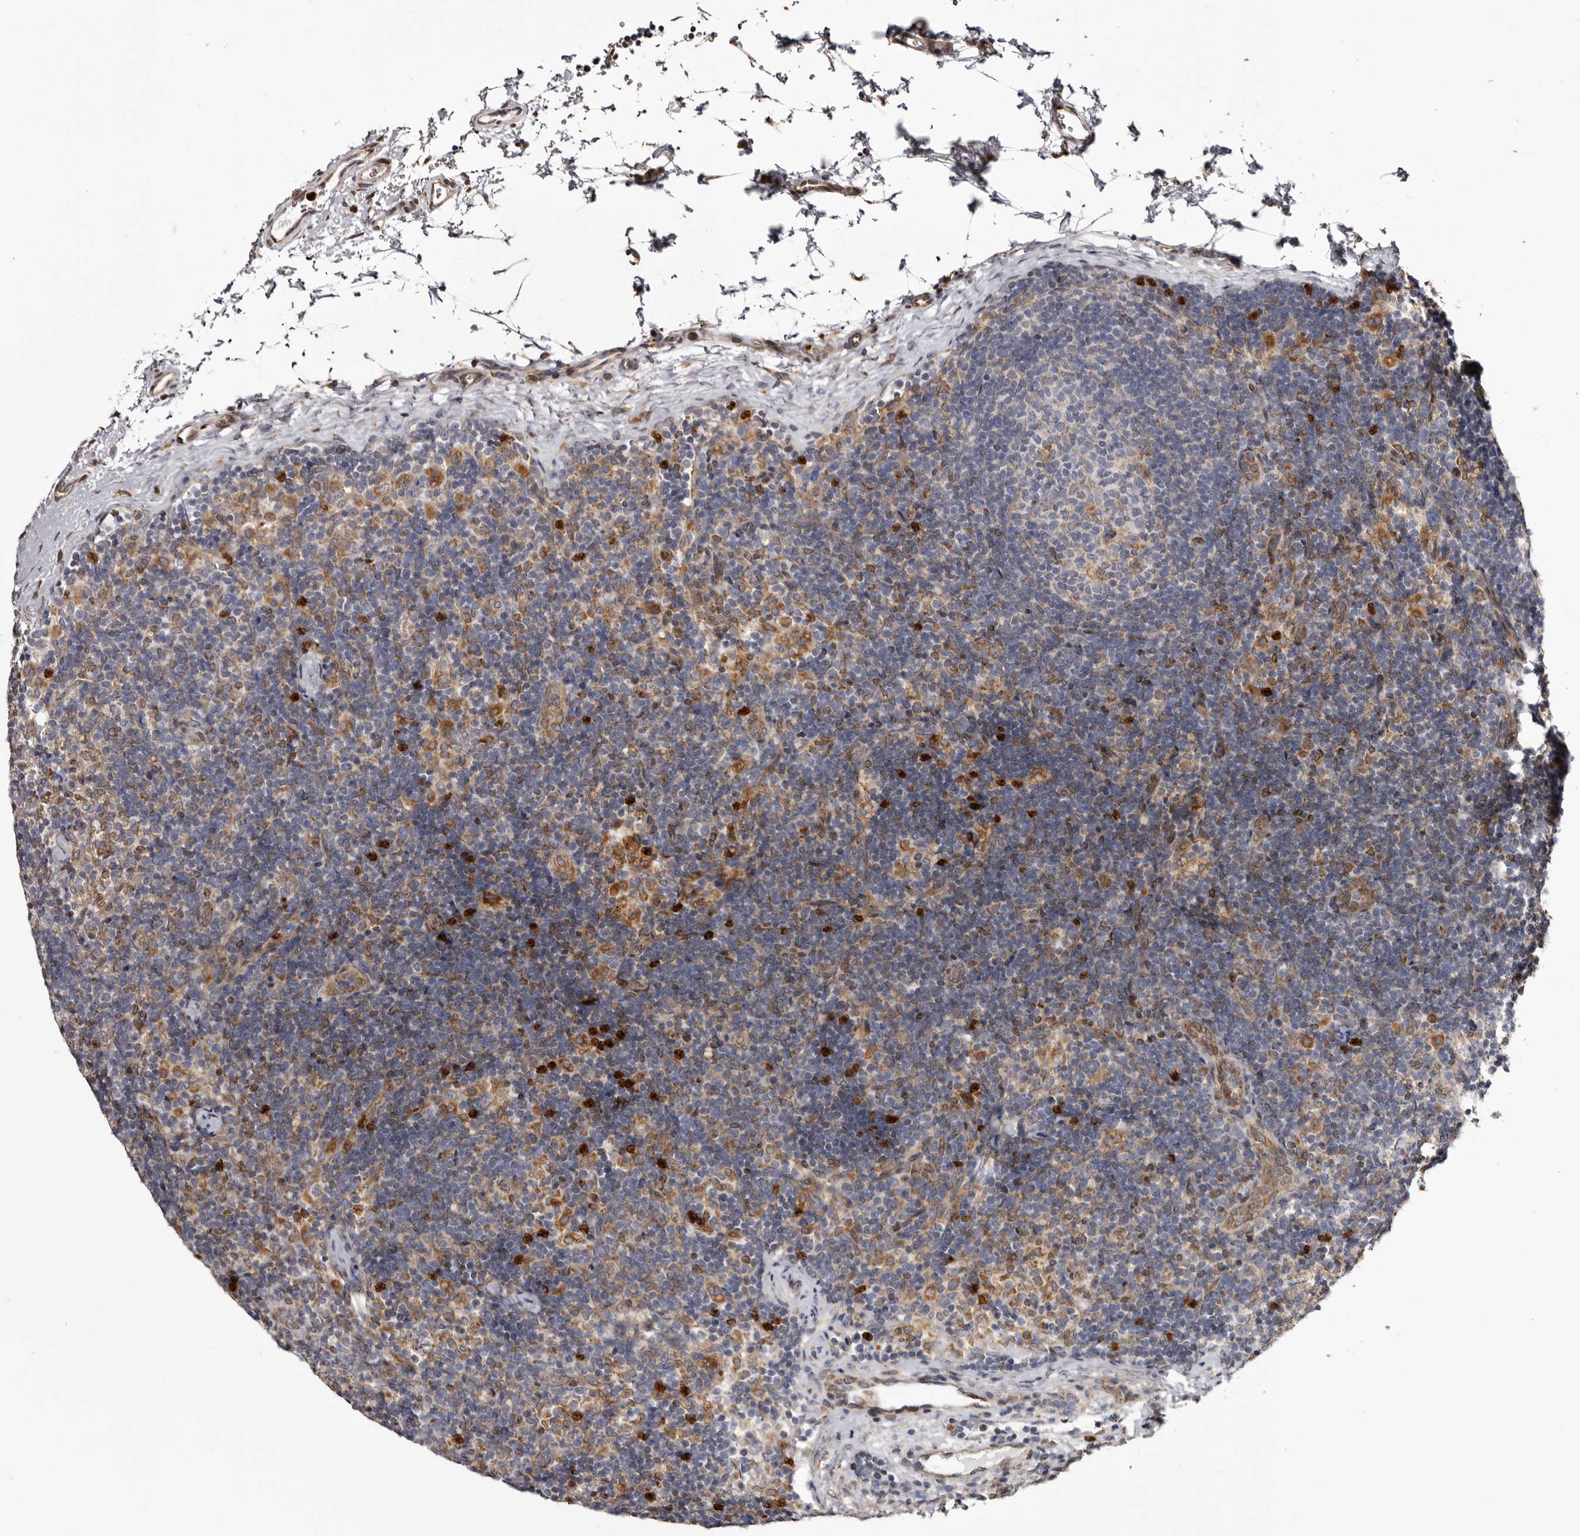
{"staining": {"intensity": "moderate", "quantity": "<25%", "location": "cytoplasmic/membranous"}, "tissue": "lymph node", "cell_type": "Germinal center cells", "image_type": "normal", "snomed": [{"axis": "morphology", "description": "Normal tissue, NOS"}, {"axis": "topography", "description": "Lymph node"}], "caption": "Immunohistochemistry (IHC) photomicrograph of normal lymph node stained for a protein (brown), which demonstrates low levels of moderate cytoplasmic/membranous staining in approximately <25% of germinal center cells.", "gene": "C4orf3", "patient": {"sex": "female", "age": 22}}